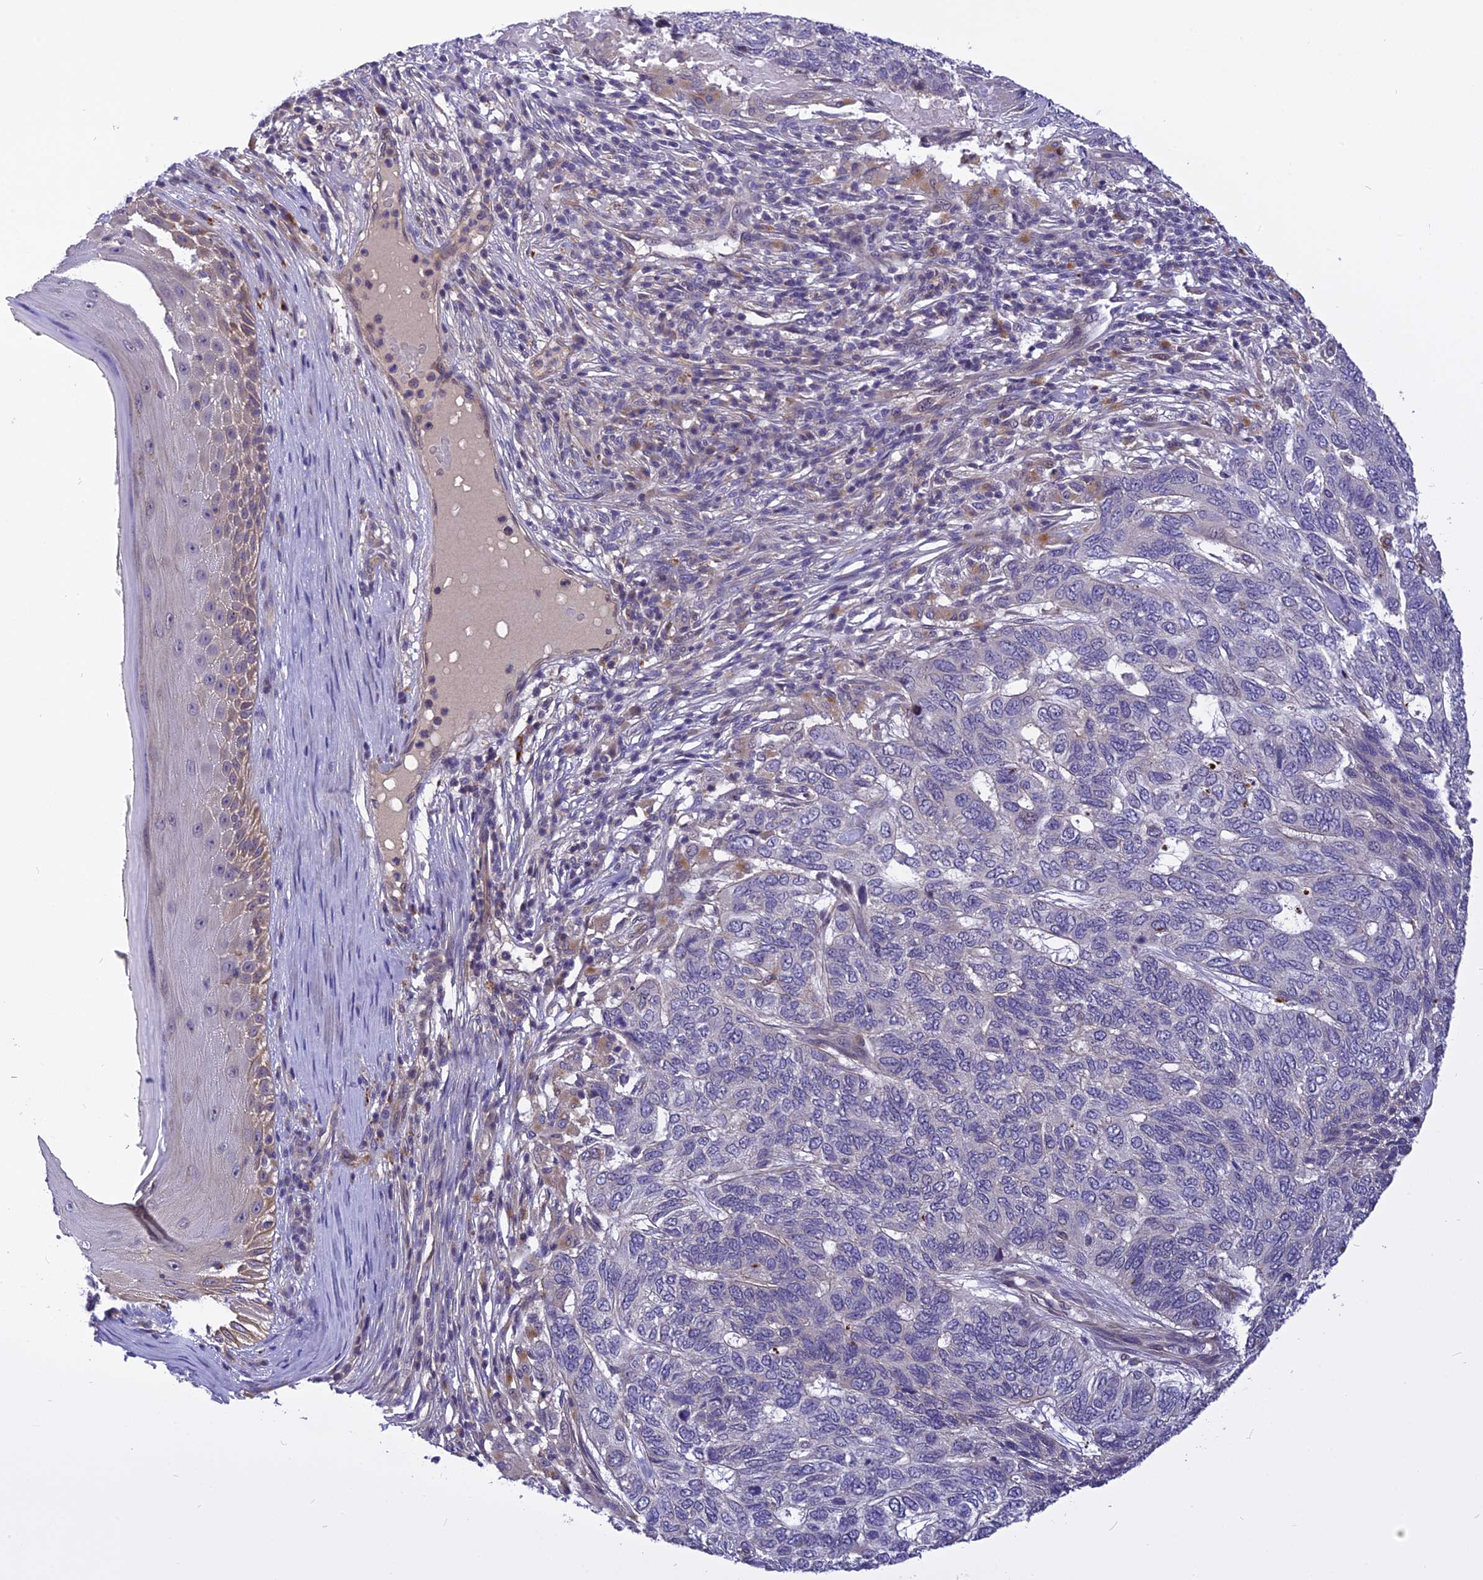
{"staining": {"intensity": "negative", "quantity": "none", "location": "none"}, "tissue": "skin cancer", "cell_type": "Tumor cells", "image_type": "cancer", "snomed": [{"axis": "morphology", "description": "Basal cell carcinoma"}, {"axis": "topography", "description": "Skin"}], "caption": "A histopathology image of skin cancer stained for a protein demonstrates no brown staining in tumor cells.", "gene": "FNIP2", "patient": {"sex": "female", "age": 65}}